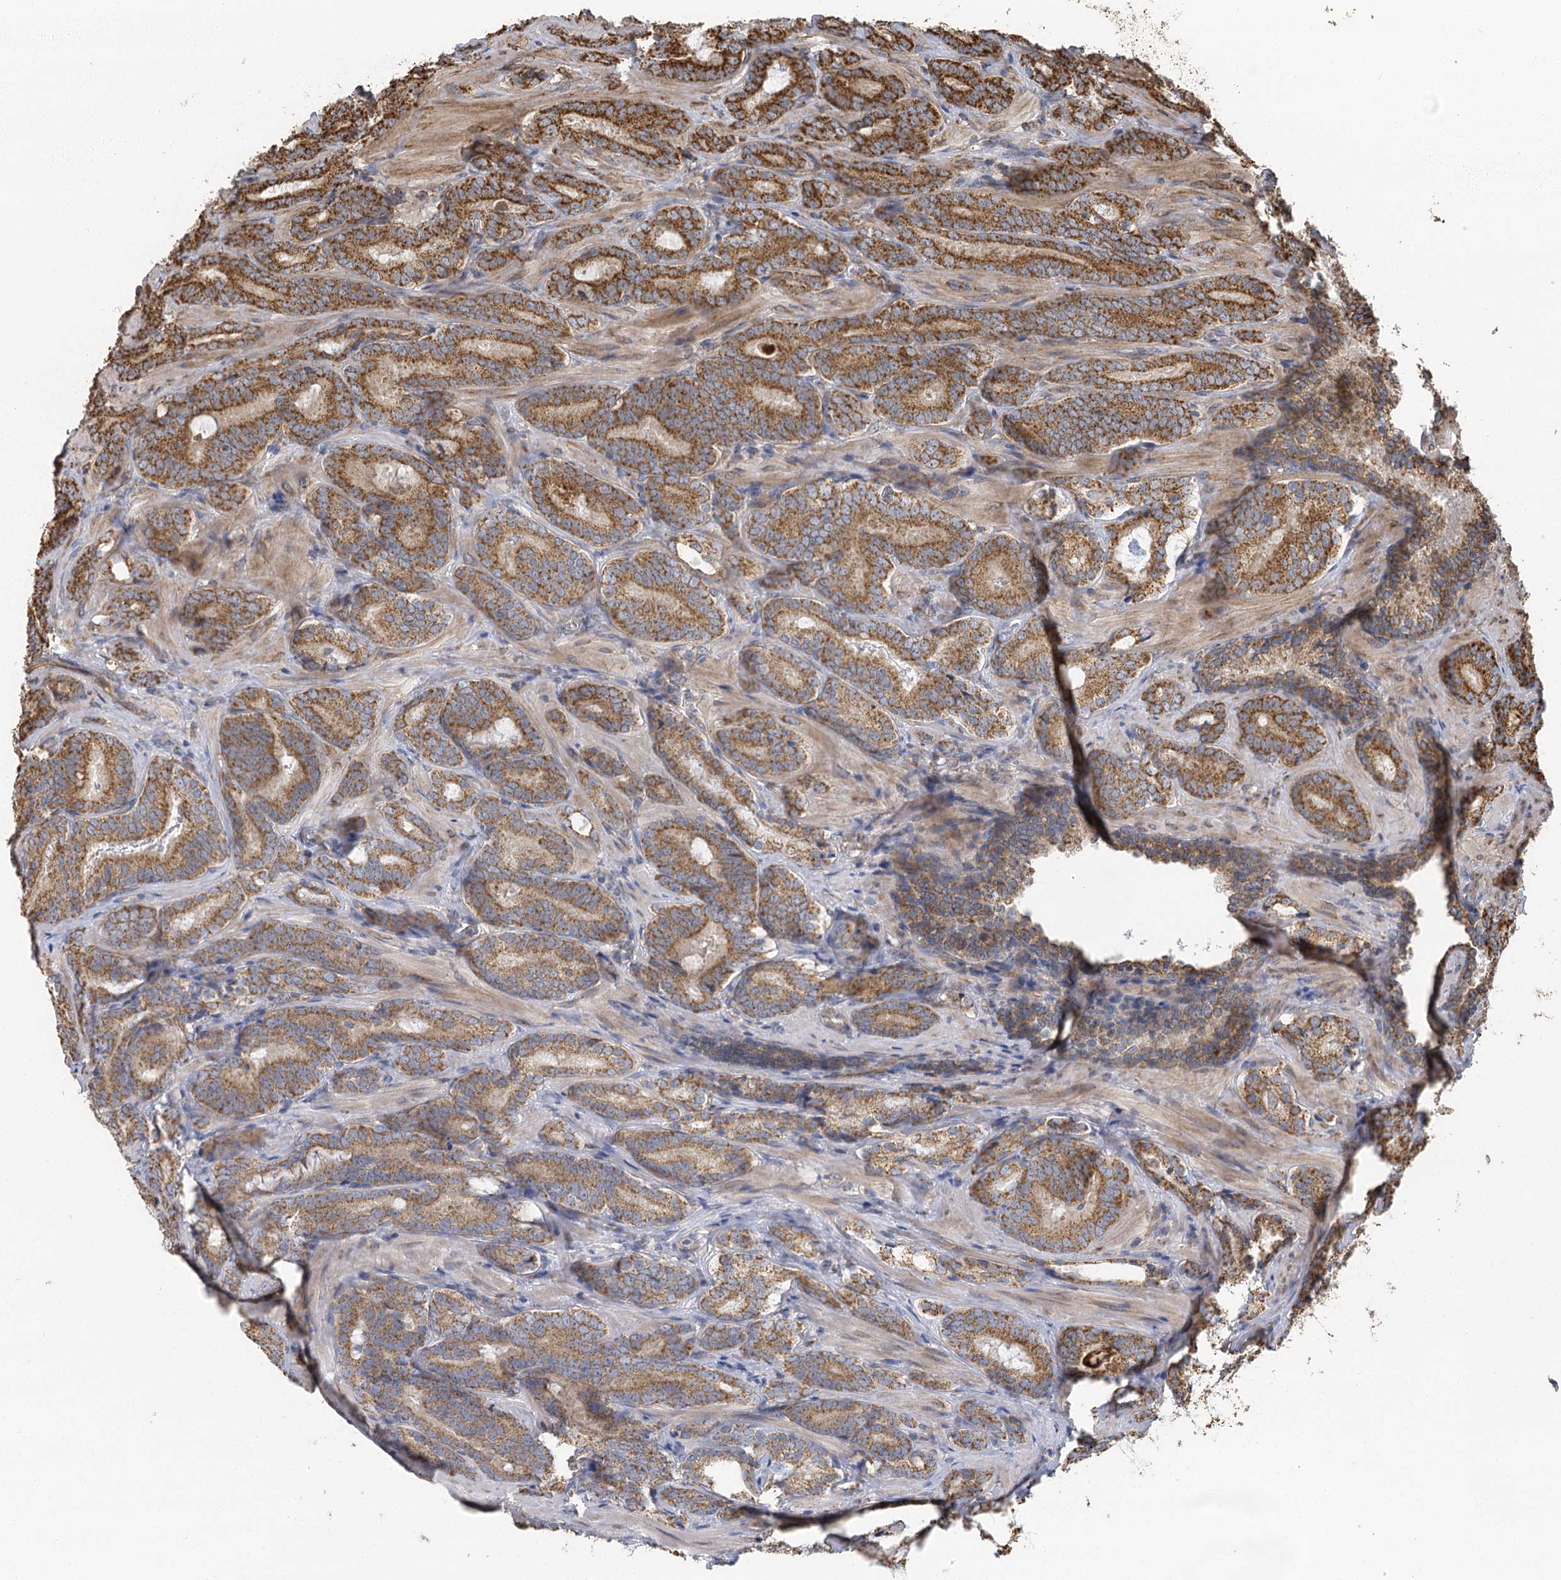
{"staining": {"intensity": "moderate", "quantity": ">75%", "location": "cytoplasmic/membranous"}, "tissue": "prostate cancer", "cell_type": "Tumor cells", "image_type": "cancer", "snomed": [{"axis": "morphology", "description": "Adenocarcinoma, Low grade"}, {"axis": "topography", "description": "Prostate"}], "caption": "Human prostate cancer stained with a protein marker reveals moderate staining in tumor cells.", "gene": "IL11RA", "patient": {"sex": "male", "age": 60}}